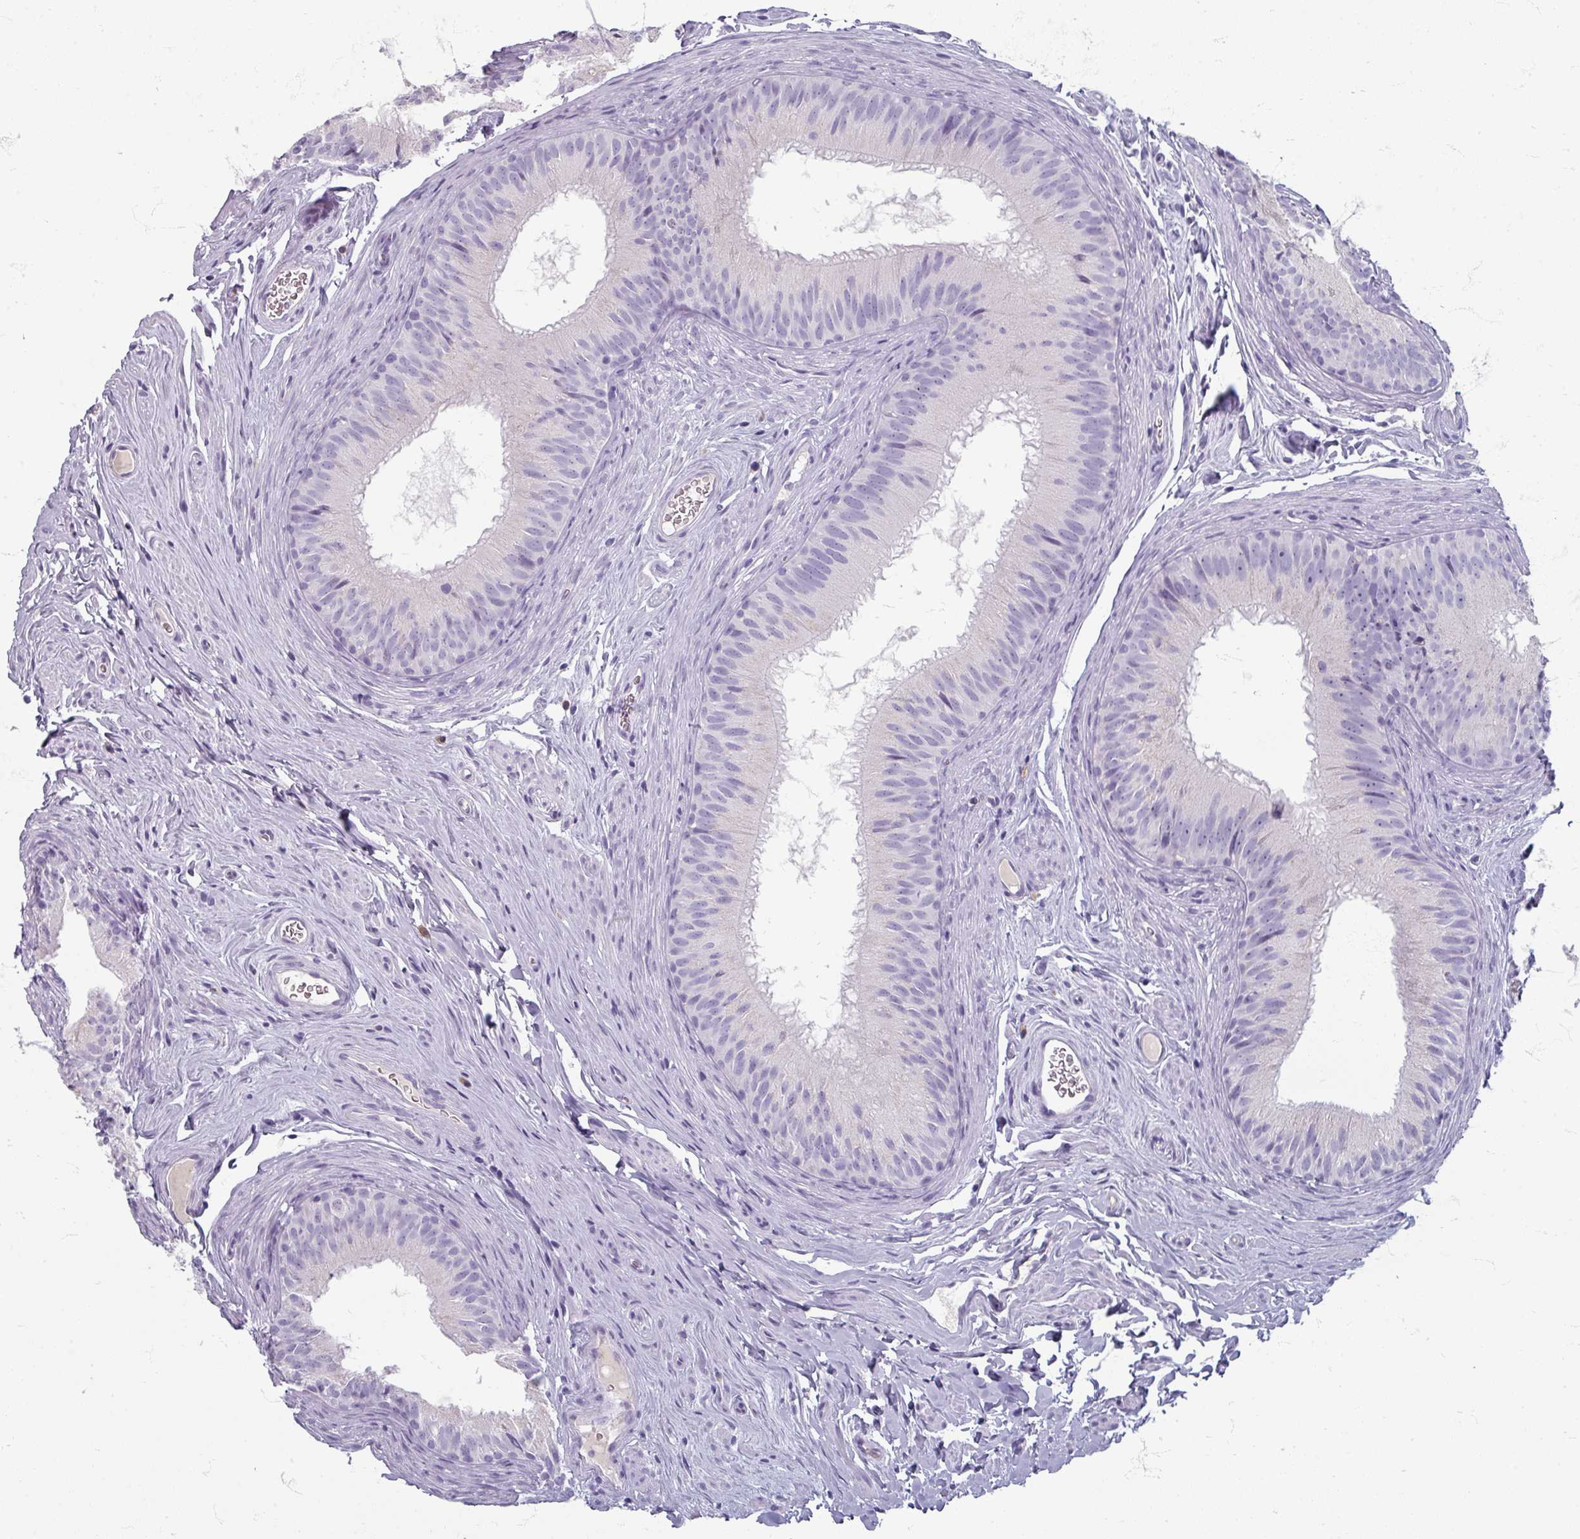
{"staining": {"intensity": "negative", "quantity": "none", "location": "none"}, "tissue": "epididymis", "cell_type": "Glandular cells", "image_type": "normal", "snomed": [{"axis": "morphology", "description": "Normal tissue, NOS"}, {"axis": "topography", "description": "Epididymis, spermatic cord, NOS"}], "caption": "Normal epididymis was stained to show a protein in brown. There is no significant expression in glandular cells. (DAB (3,3'-diaminobenzidine) immunohistochemistry, high magnification).", "gene": "ZNF878", "patient": {"sex": "male", "age": 25}}